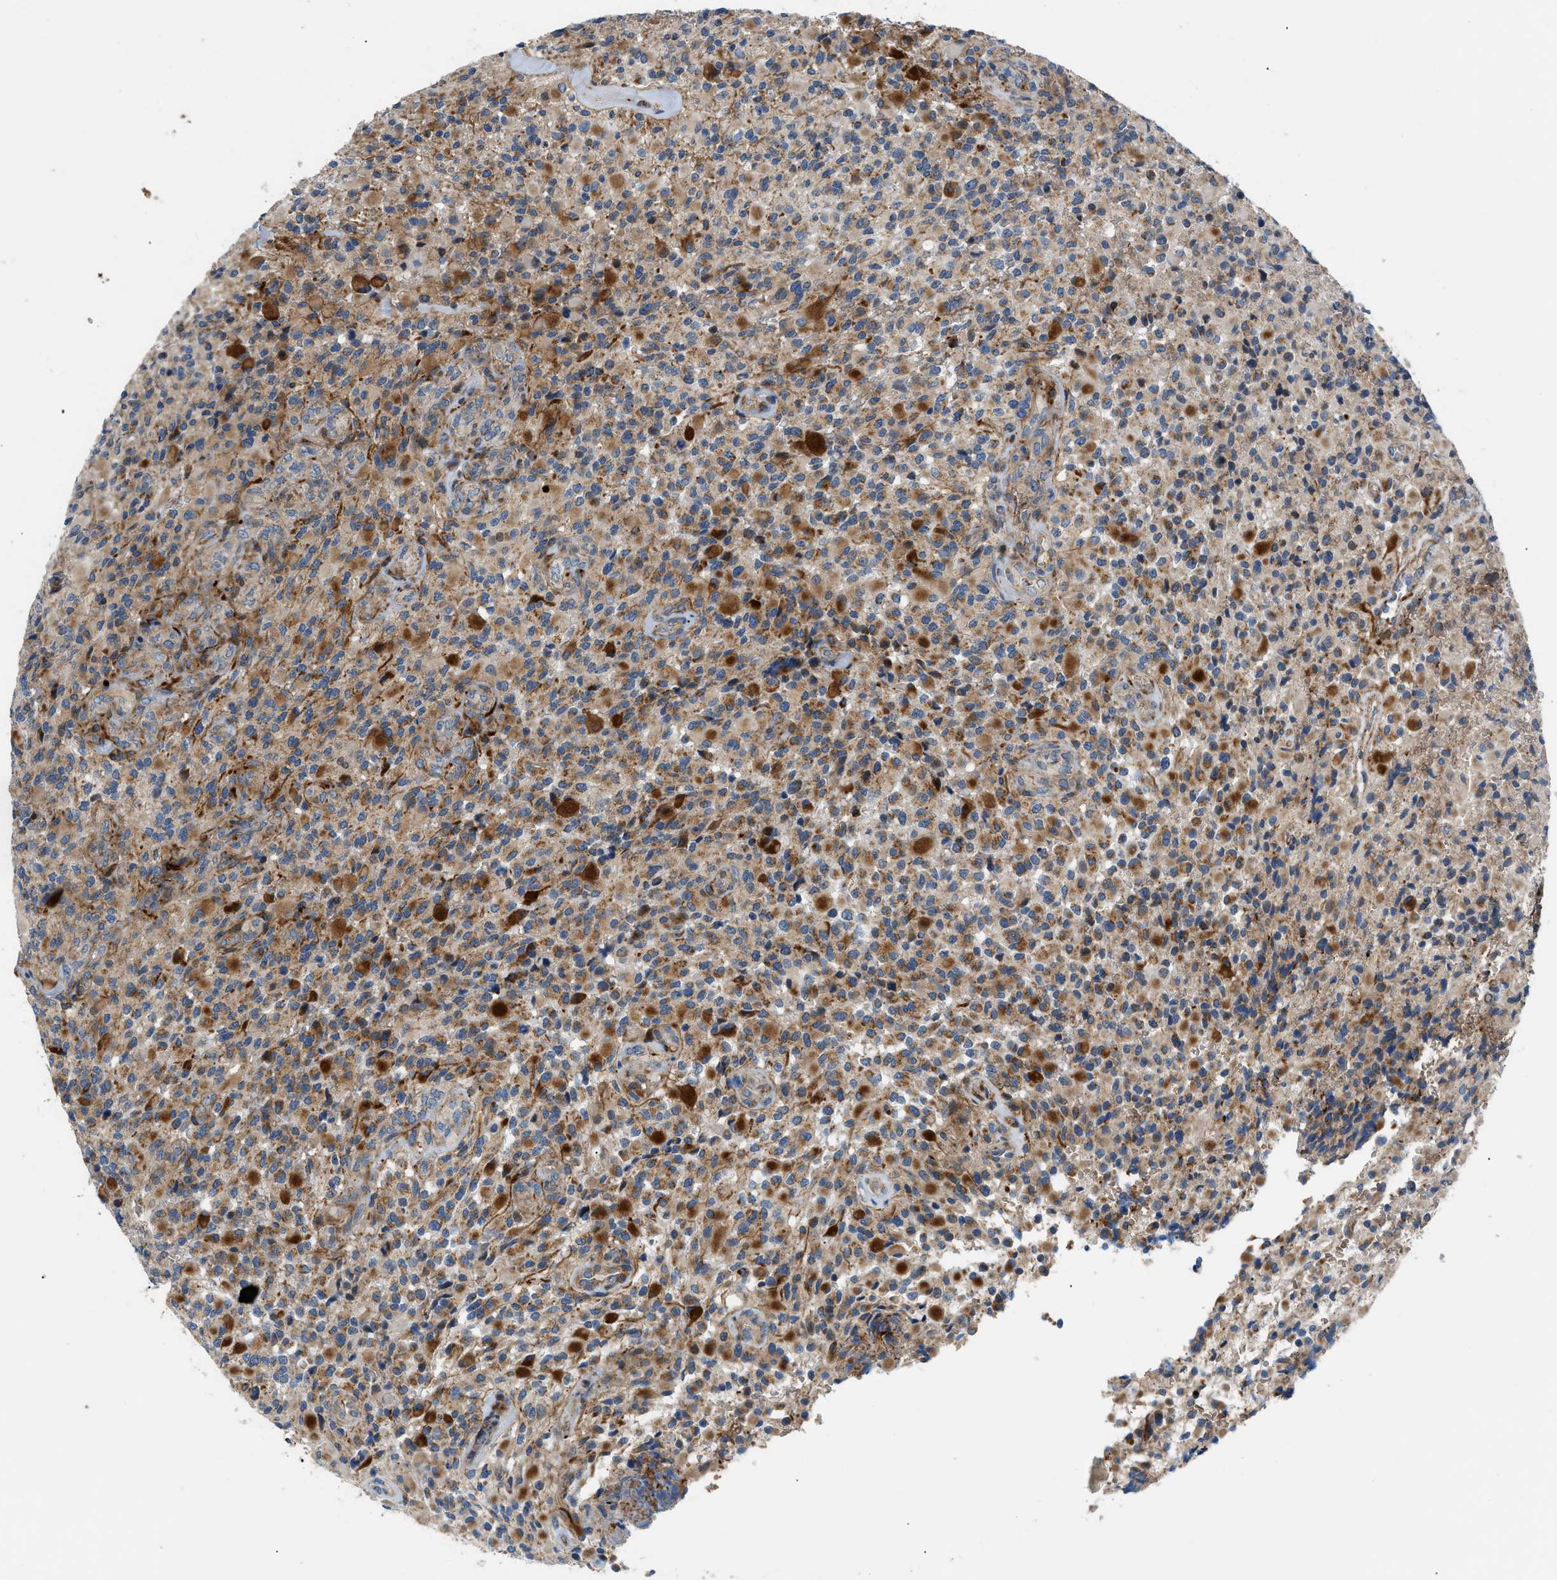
{"staining": {"intensity": "moderate", "quantity": "25%-75%", "location": "cytoplasmic/membranous"}, "tissue": "glioma", "cell_type": "Tumor cells", "image_type": "cancer", "snomed": [{"axis": "morphology", "description": "Glioma, malignant, High grade"}, {"axis": "topography", "description": "Brain"}], "caption": "The micrograph reveals immunohistochemical staining of glioma. There is moderate cytoplasmic/membranous expression is present in about 25%-75% of tumor cells. (IHC, brightfield microscopy, high magnification).", "gene": "DHODH", "patient": {"sex": "male", "age": 71}}